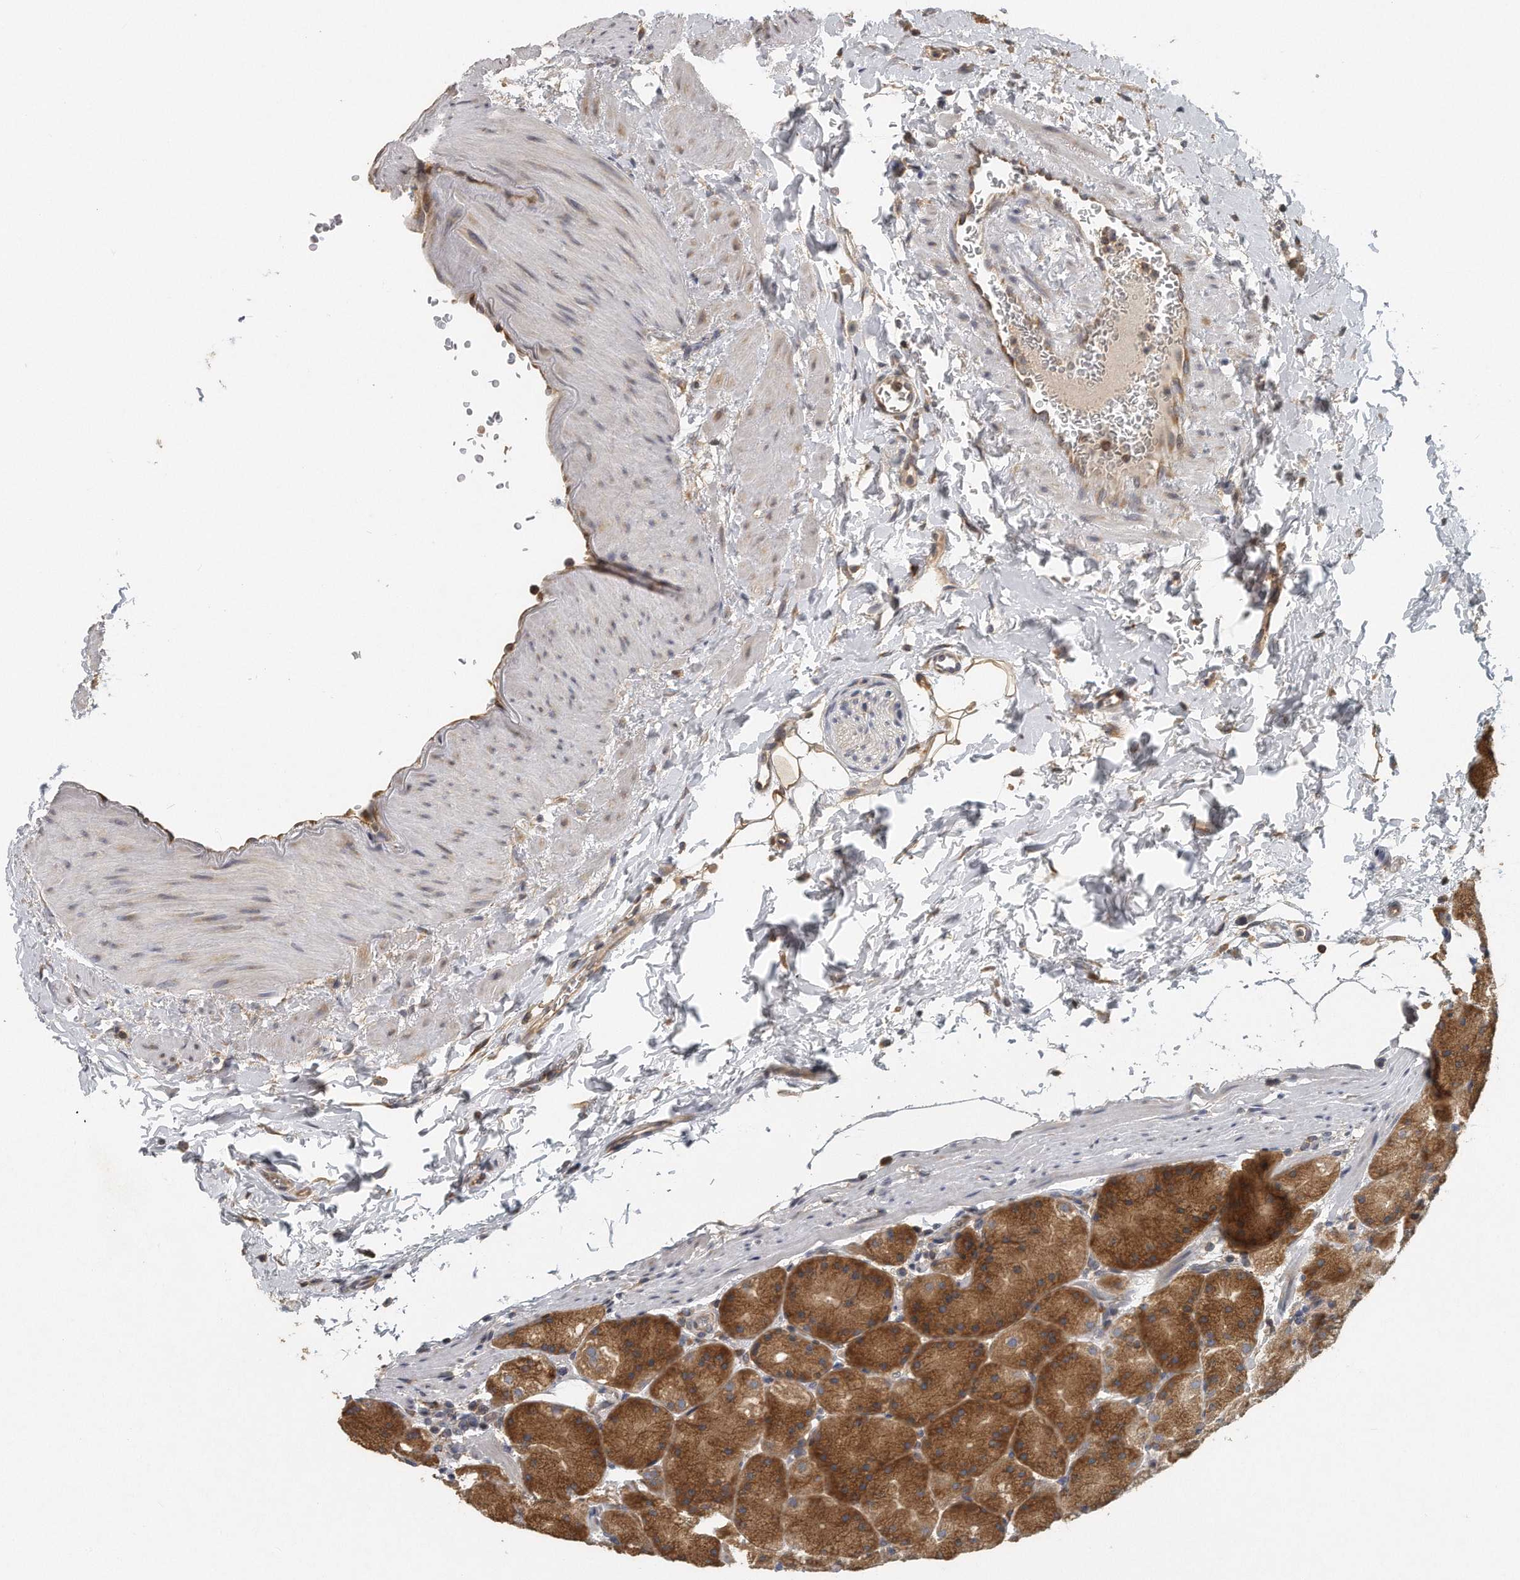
{"staining": {"intensity": "strong", "quantity": ">75%", "location": "cytoplasmic/membranous"}, "tissue": "stomach", "cell_type": "Glandular cells", "image_type": "normal", "snomed": [{"axis": "morphology", "description": "Normal tissue, NOS"}, {"axis": "topography", "description": "Stomach, upper"}, {"axis": "topography", "description": "Stomach"}], "caption": "About >75% of glandular cells in normal human stomach demonstrate strong cytoplasmic/membranous protein expression as visualized by brown immunohistochemical staining.", "gene": "EIF3I", "patient": {"sex": "male", "age": 48}}